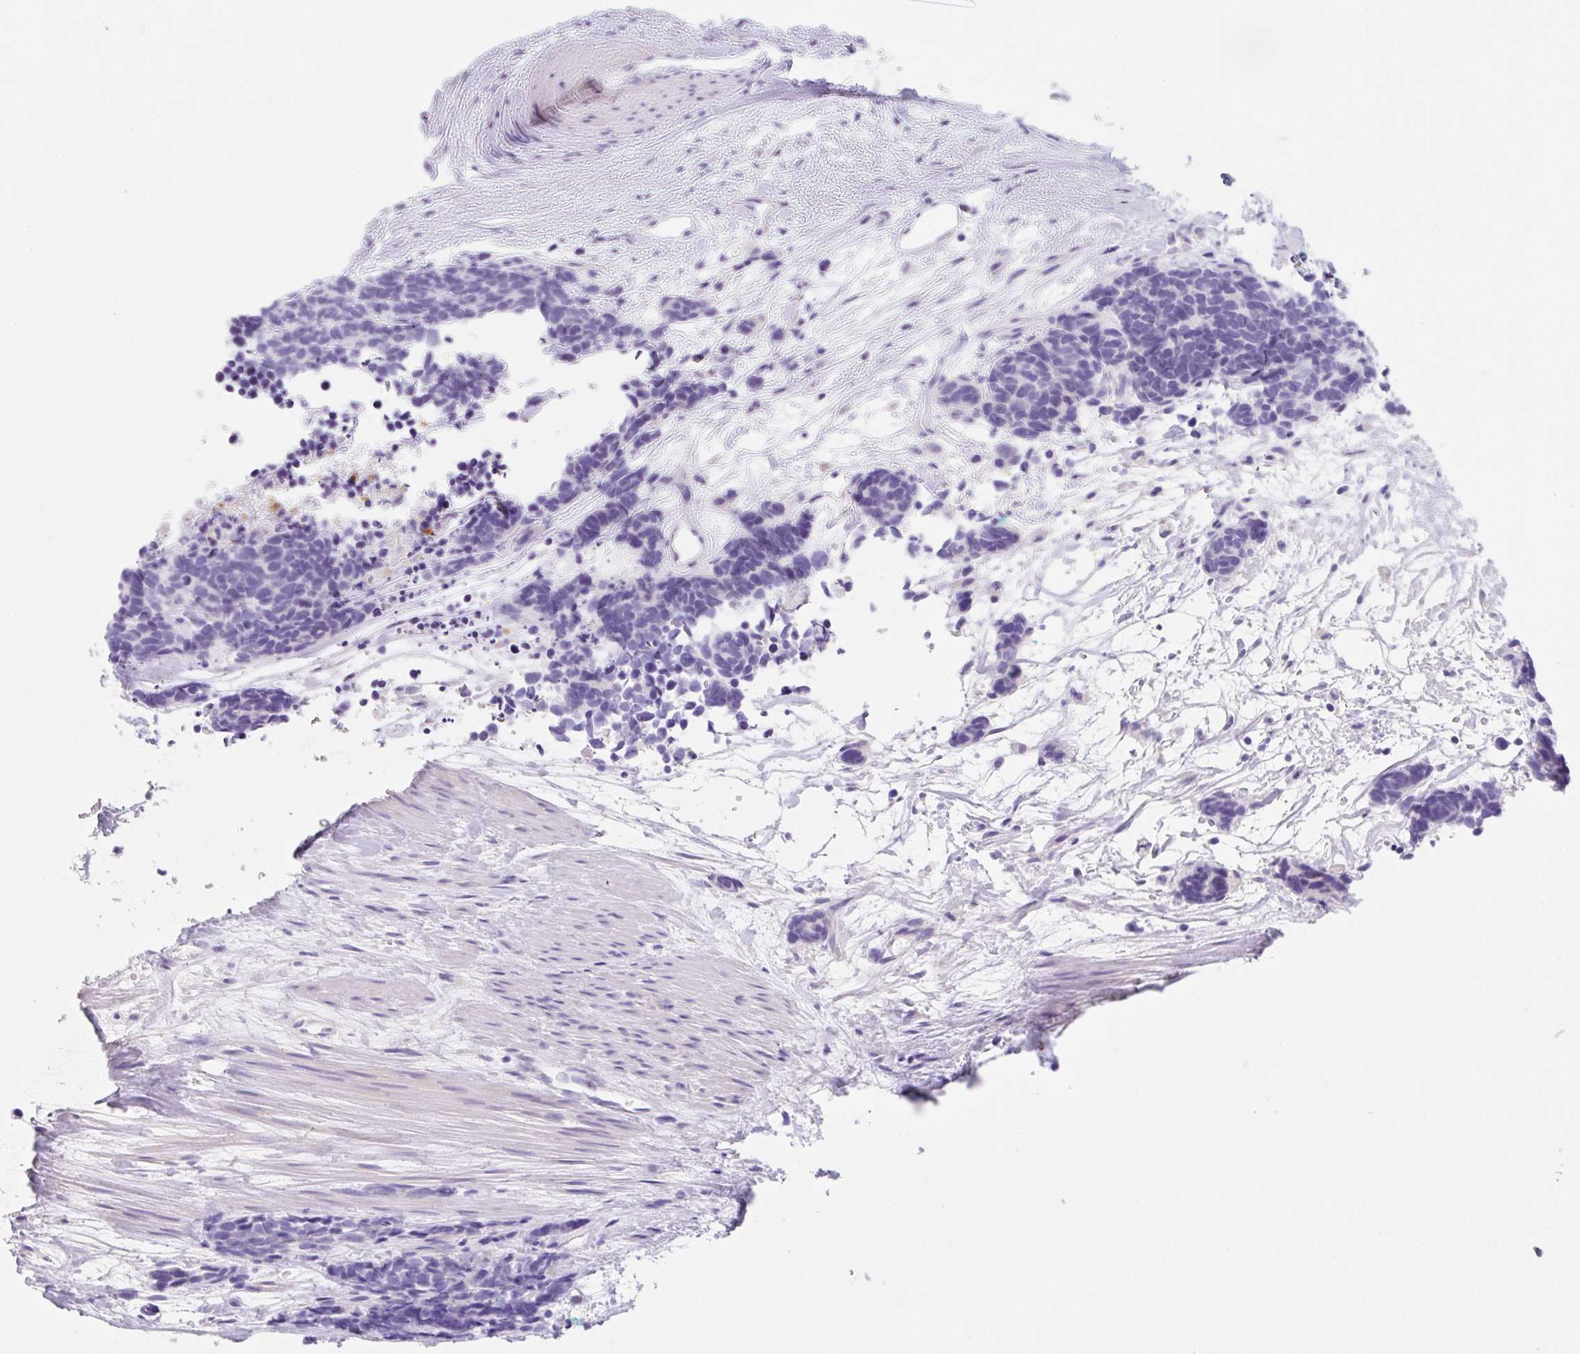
{"staining": {"intensity": "negative", "quantity": "none", "location": "none"}, "tissue": "carcinoid", "cell_type": "Tumor cells", "image_type": "cancer", "snomed": [{"axis": "morphology", "description": "Carcinoma, NOS"}, {"axis": "morphology", "description": "Carcinoid, malignant, NOS"}, {"axis": "topography", "description": "Prostate"}], "caption": "The micrograph exhibits no significant expression in tumor cells of carcinoma.", "gene": "KLK8", "patient": {"sex": "male", "age": 57}}